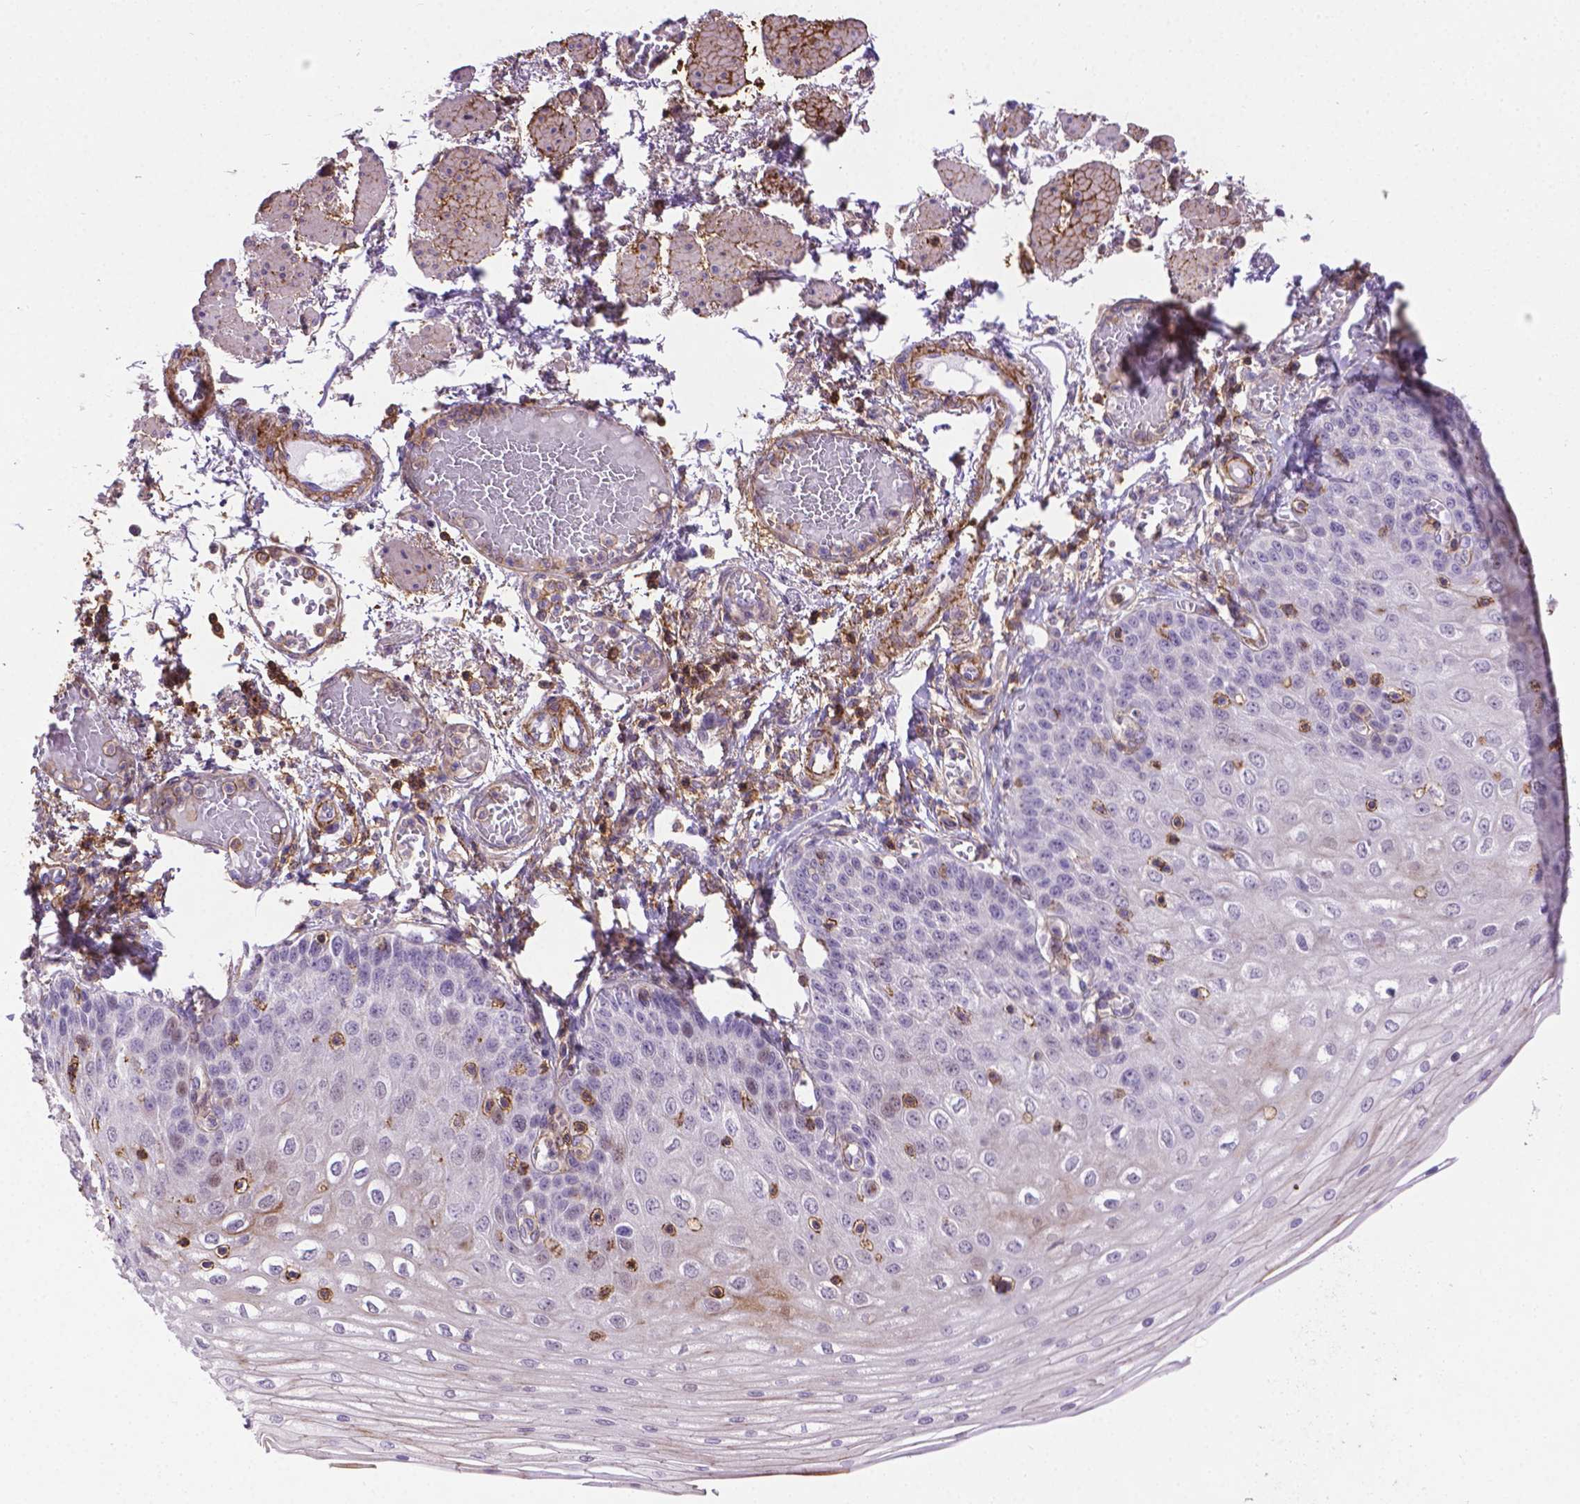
{"staining": {"intensity": "weak", "quantity": "25%-75%", "location": "cytoplasmic/membranous"}, "tissue": "esophagus", "cell_type": "Squamous epithelial cells", "image_type": "normal", "snomed": [{"axis": "morphology", "description": "Normal tissue, NOS"}, {"axis": "morphology", "description": "Adenocarcinoma, NOS"}, {"axis": "topography", "description": "Esophagus"}], "caption": "IHC histopathology image of unremarkable esophagus: human esophagus stained using IHC displays low levels of weak protein expression localized specifically in the cytoplasmic/membranous of squamous epithelial cells, appearing as a cytoplasmic/membranous brown color.", "gene": "ACAD10", "patient": {"sex": "male", "age": 81}}